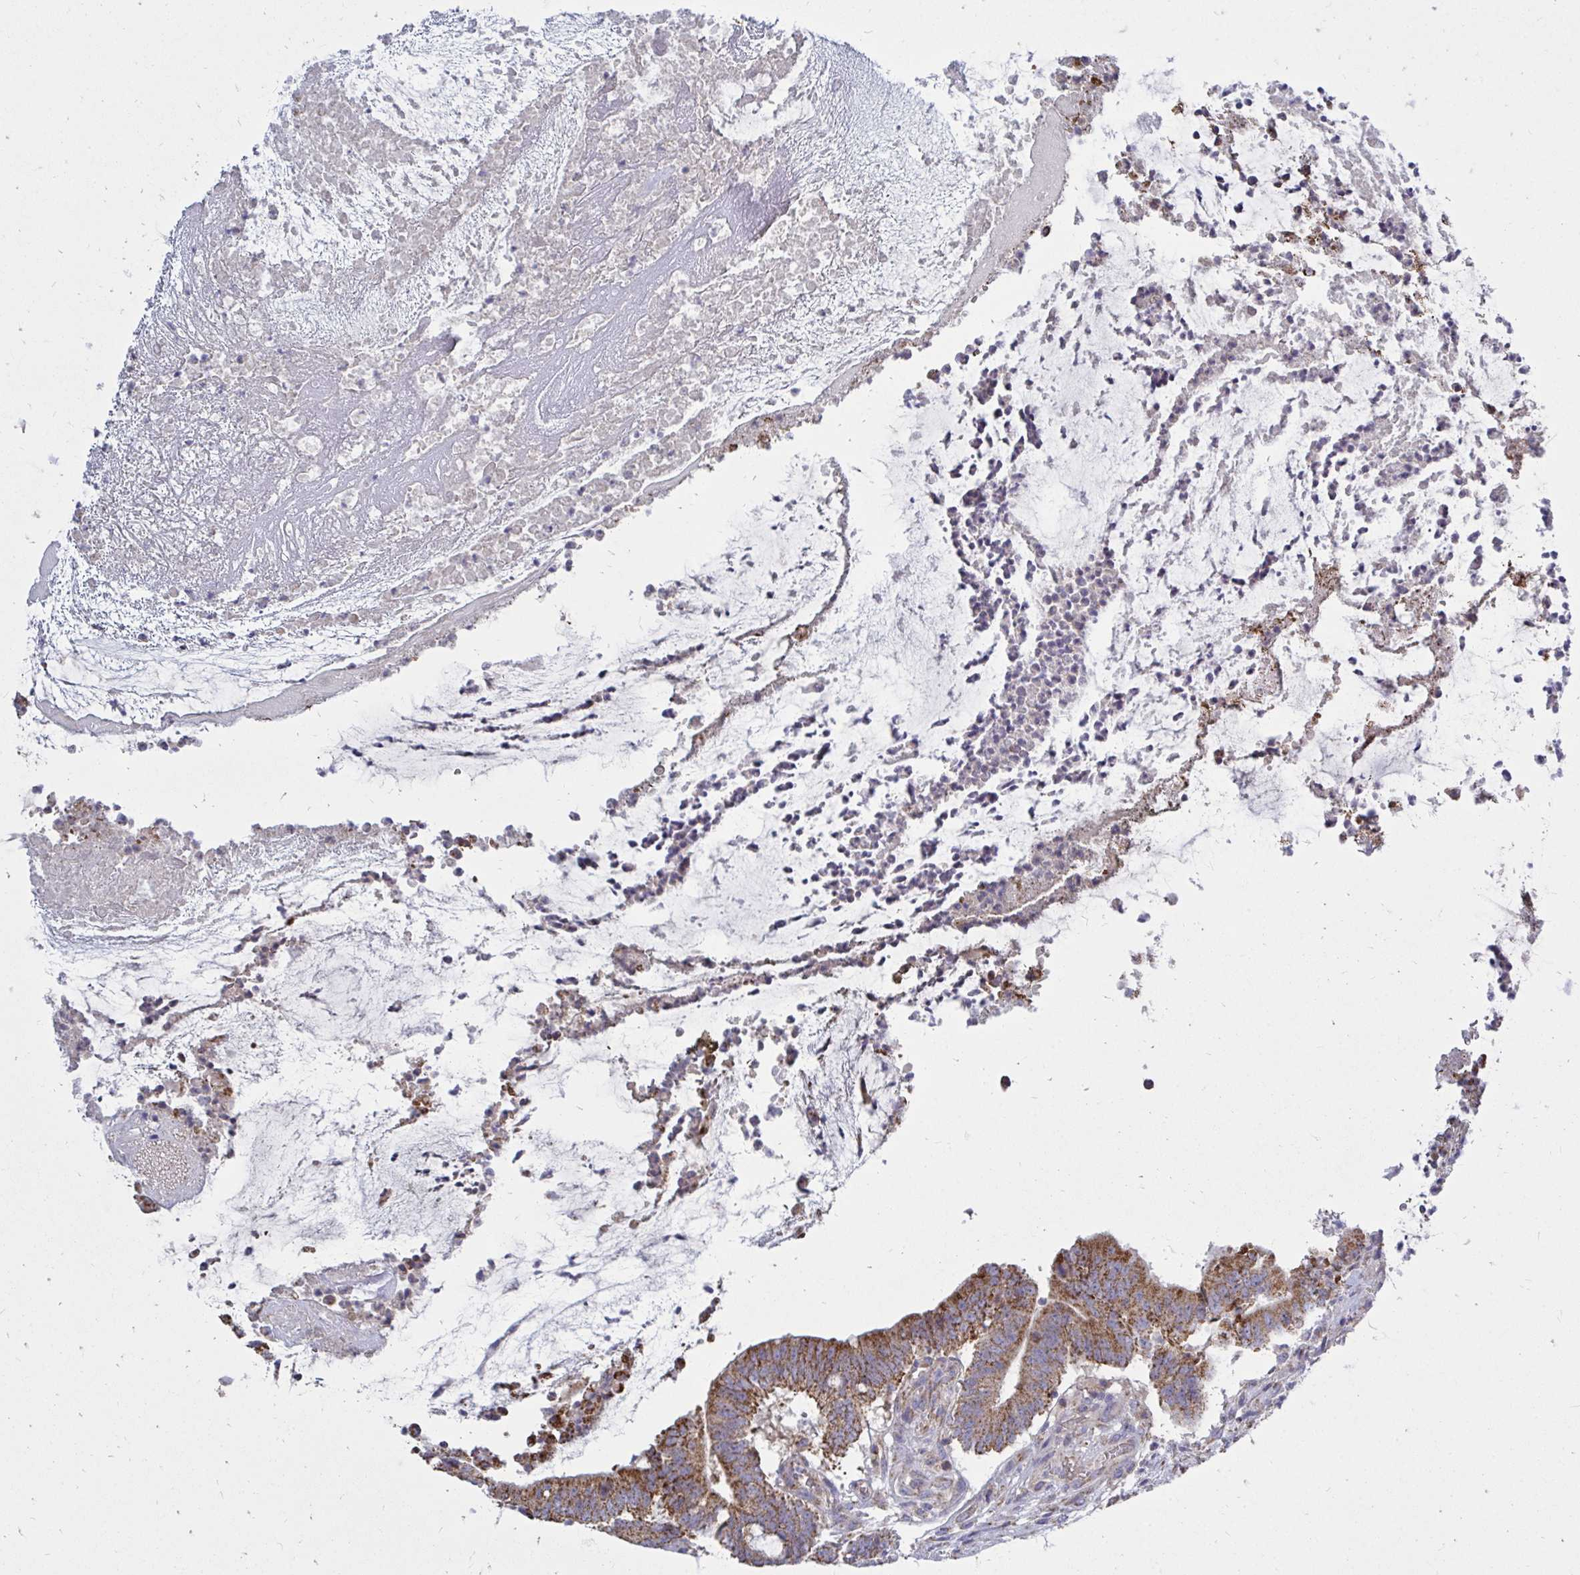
{"staining": {"intensity": "moderate", "quantity": ">75%", "location": "cytoplasmic/membranous"}, "tissue": "colorectal cancer", "cell_type": "Tumor cells", "image_type": "cancer", "snomed": [{"axis": "morphology", "description": "Adenocarcinoma, NOS"}, {"axis": "topography", "description": "Colon"}], "caption": "This image shows immunohistochemistry (IHC) staining of adenocarcinoma (colorectal), with medium moderate cytoplasmic/membranous positivity in about >75% of tumor cells.", "gene": "OR10R2", "patient": {"sex": "female", "age": 43}}